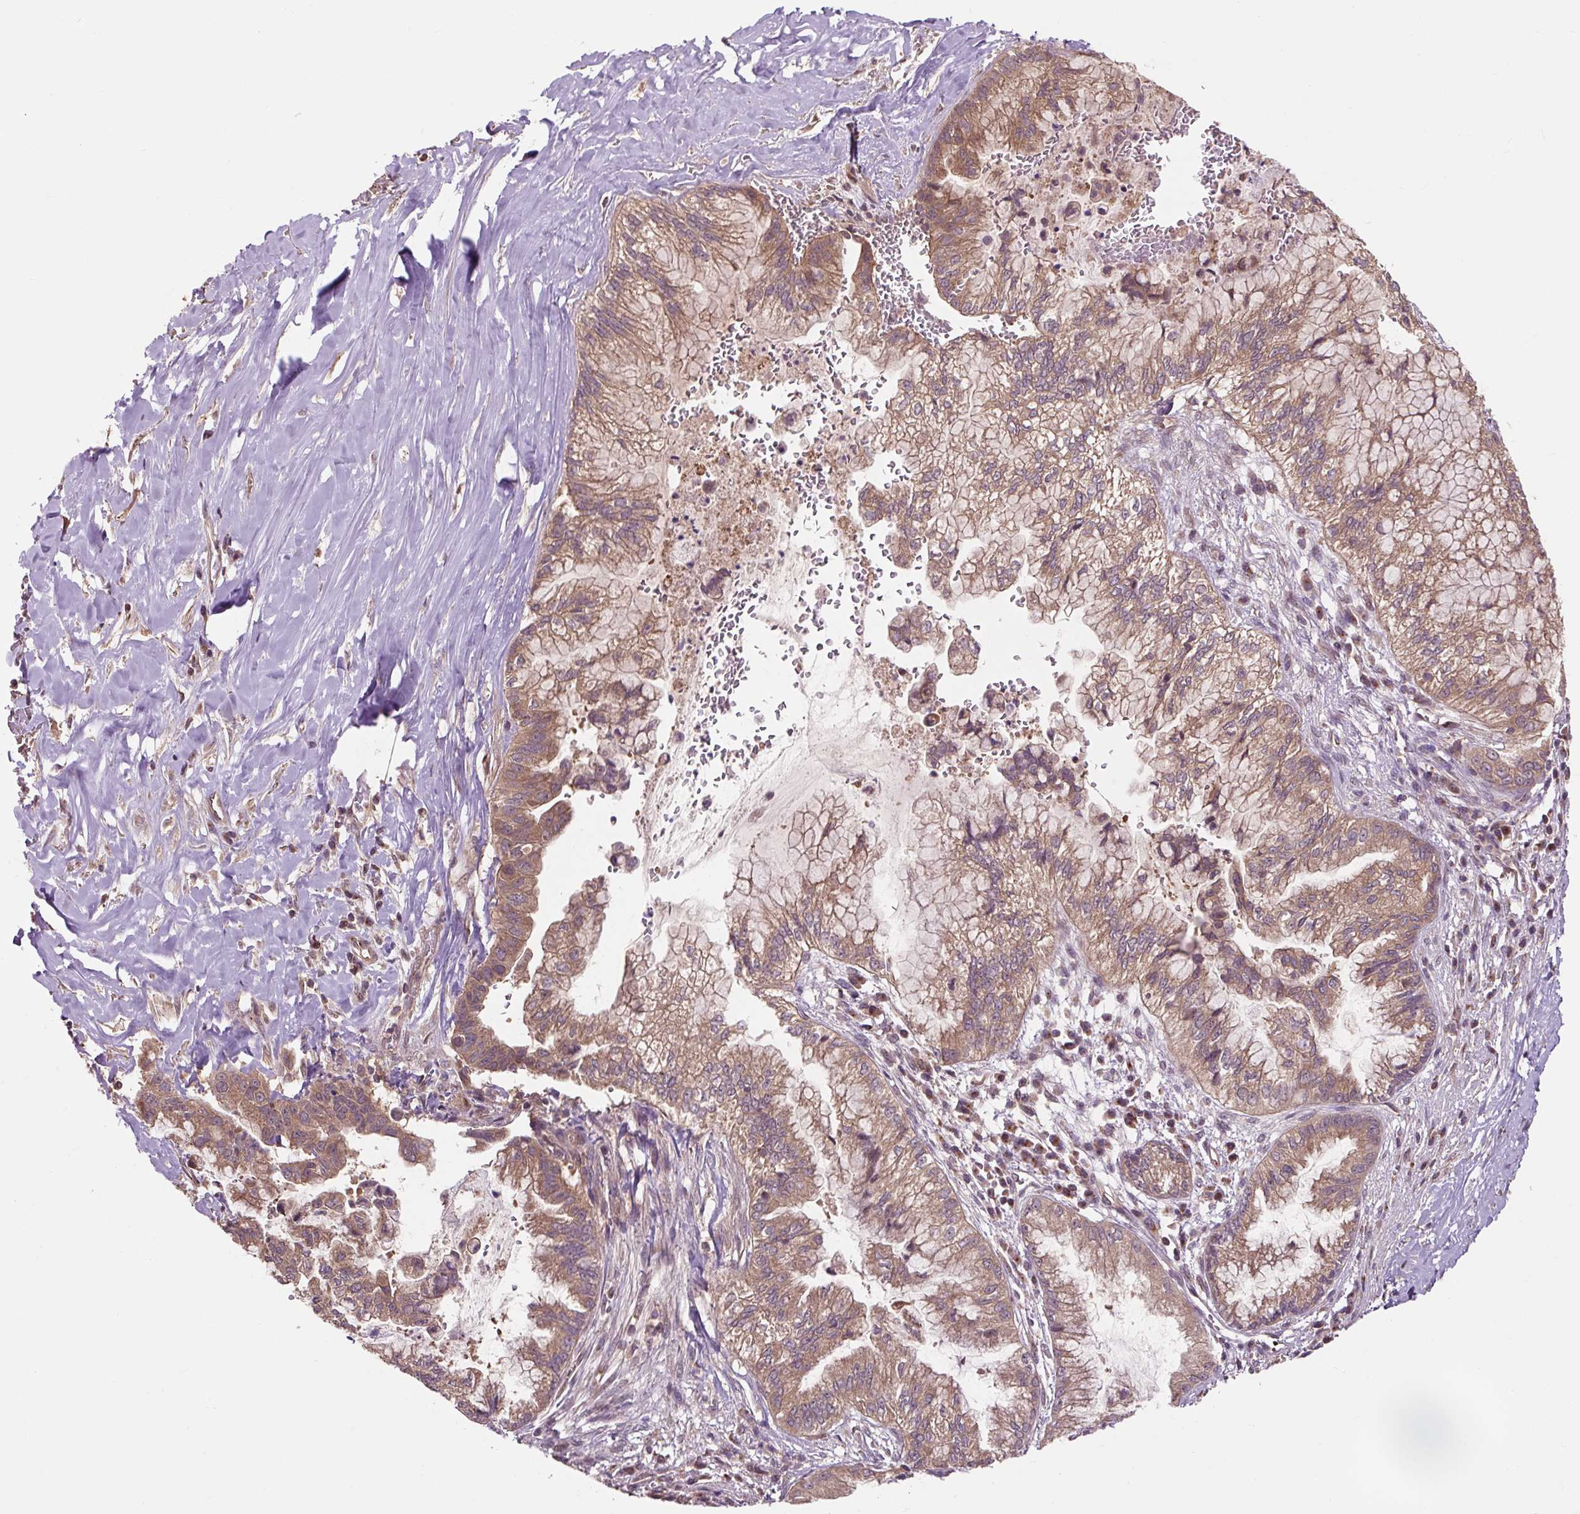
{"staining": {"intensity": "moderate", "quantity": ">75%", "location": "cytoplasmic/membranous"}, "tissue": "pancreatic cancer", "cell_type": "Tumor cells", "image_type": "cancer", "snomed": [{"axis": "morphology", "description": "Adenocarcinoma, NOS"}, {"axis": "topography", "description": "Pancreas"}], "caption": "Moderate cytoplasmic/membranous protein staining is appreciated in approximately >75% of tumor cells in pancreatic cancer (adenocarcinoma). (DAB IHC, brown staining for protein, blue staining for nuclei).", "gene": "MMS19", "patient": {"sex": "male", "age": 73}}